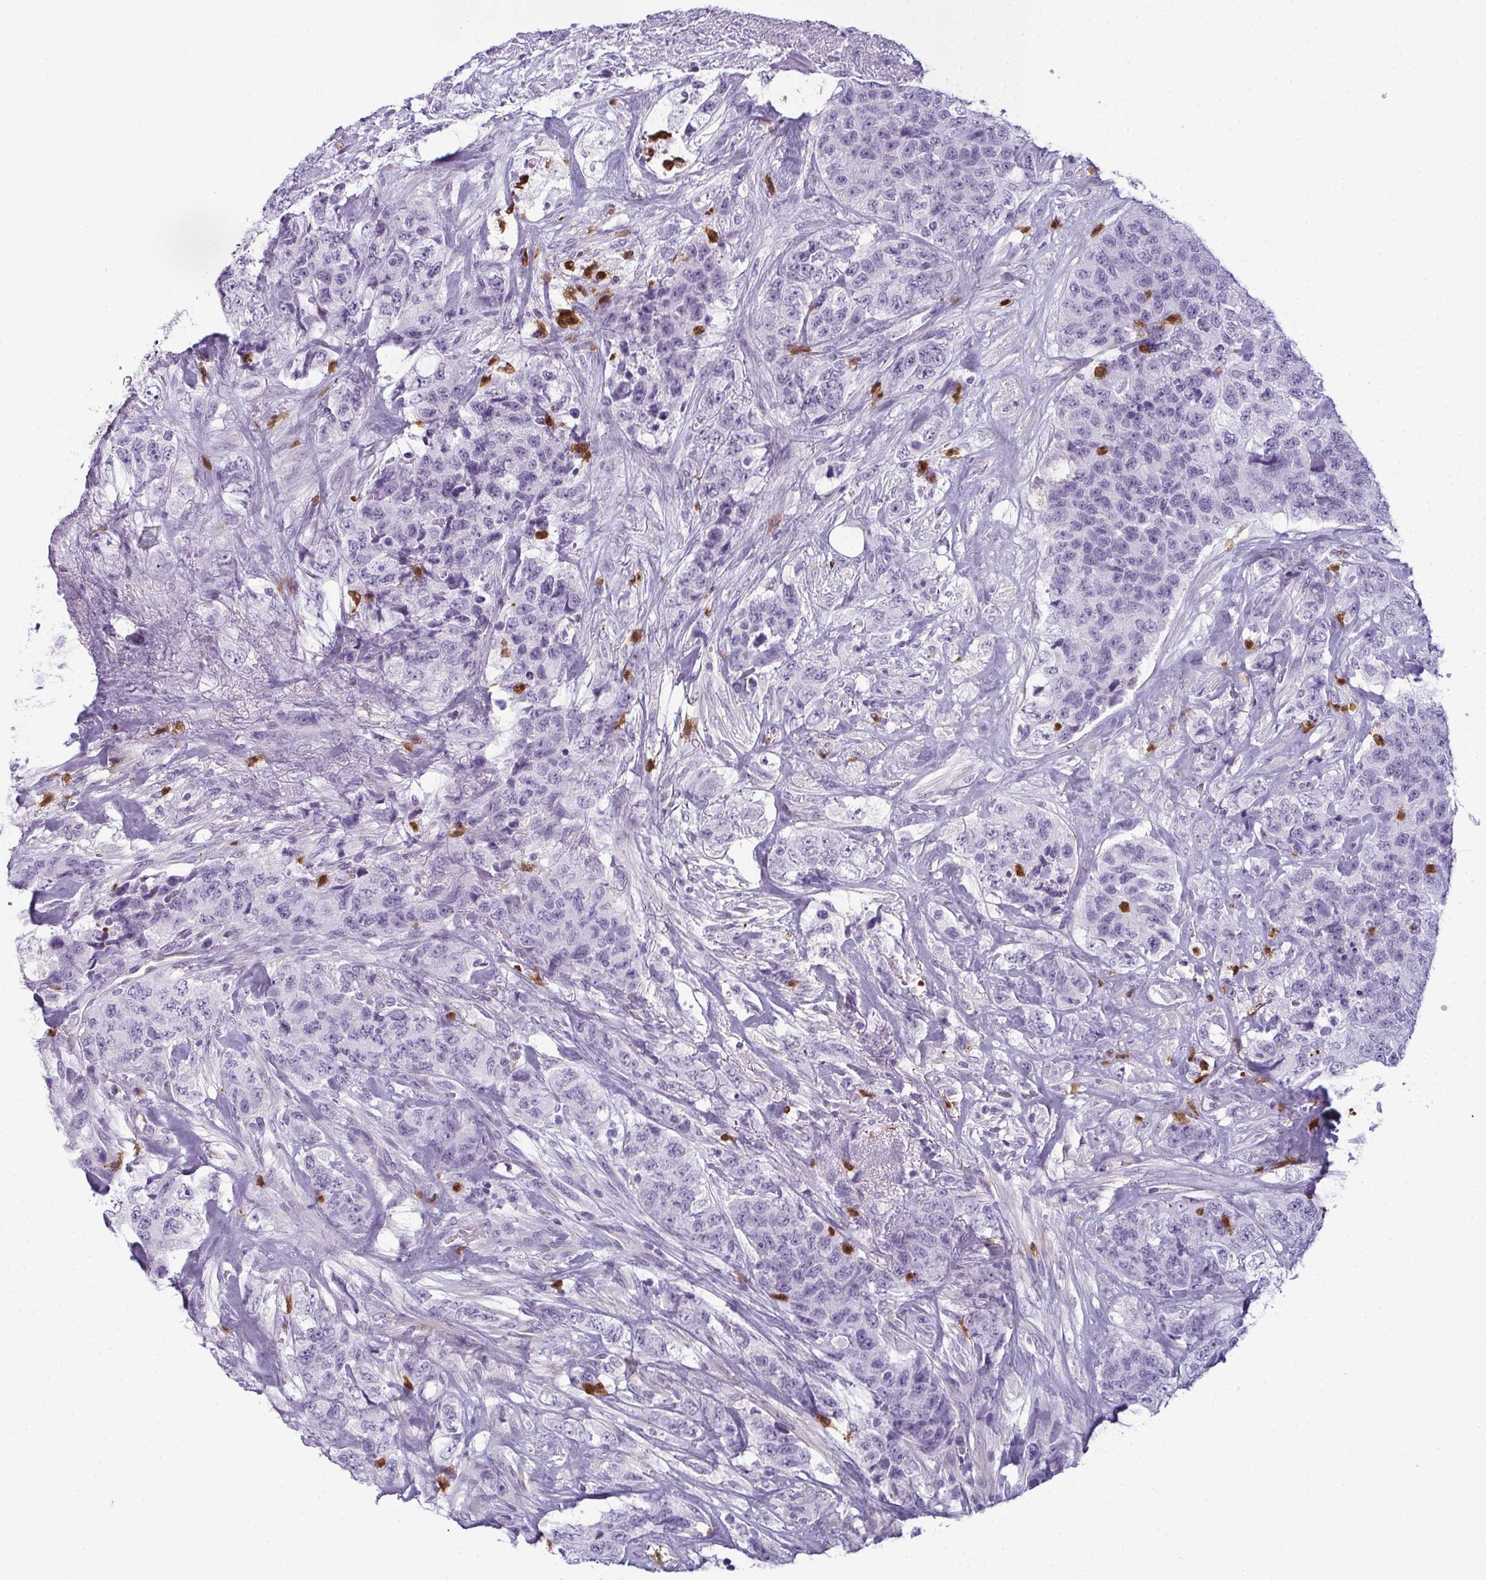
{"staining": {"intensity": "negative", "quantity": "none", "location": "none"}, "tissue": "urothelial cancer", "cell_type": "Tumor cells", "image_type": "cancer", "snomed": [{"axis": "morphology", "description": "Urothelial carcinoma, High grade"}, {"axis": "topography", "description": "Urinary bladder"}], "caption": "High magnification brightfield microscopy of urothelial cancer stained with DAB (3,3'-diaminobenzidine) (brown) and counterstained with hematoxylin (blue): tumor cells show no significant expression.", "gene": "CDA", "patient": {"sex": "female", "age": 78}}